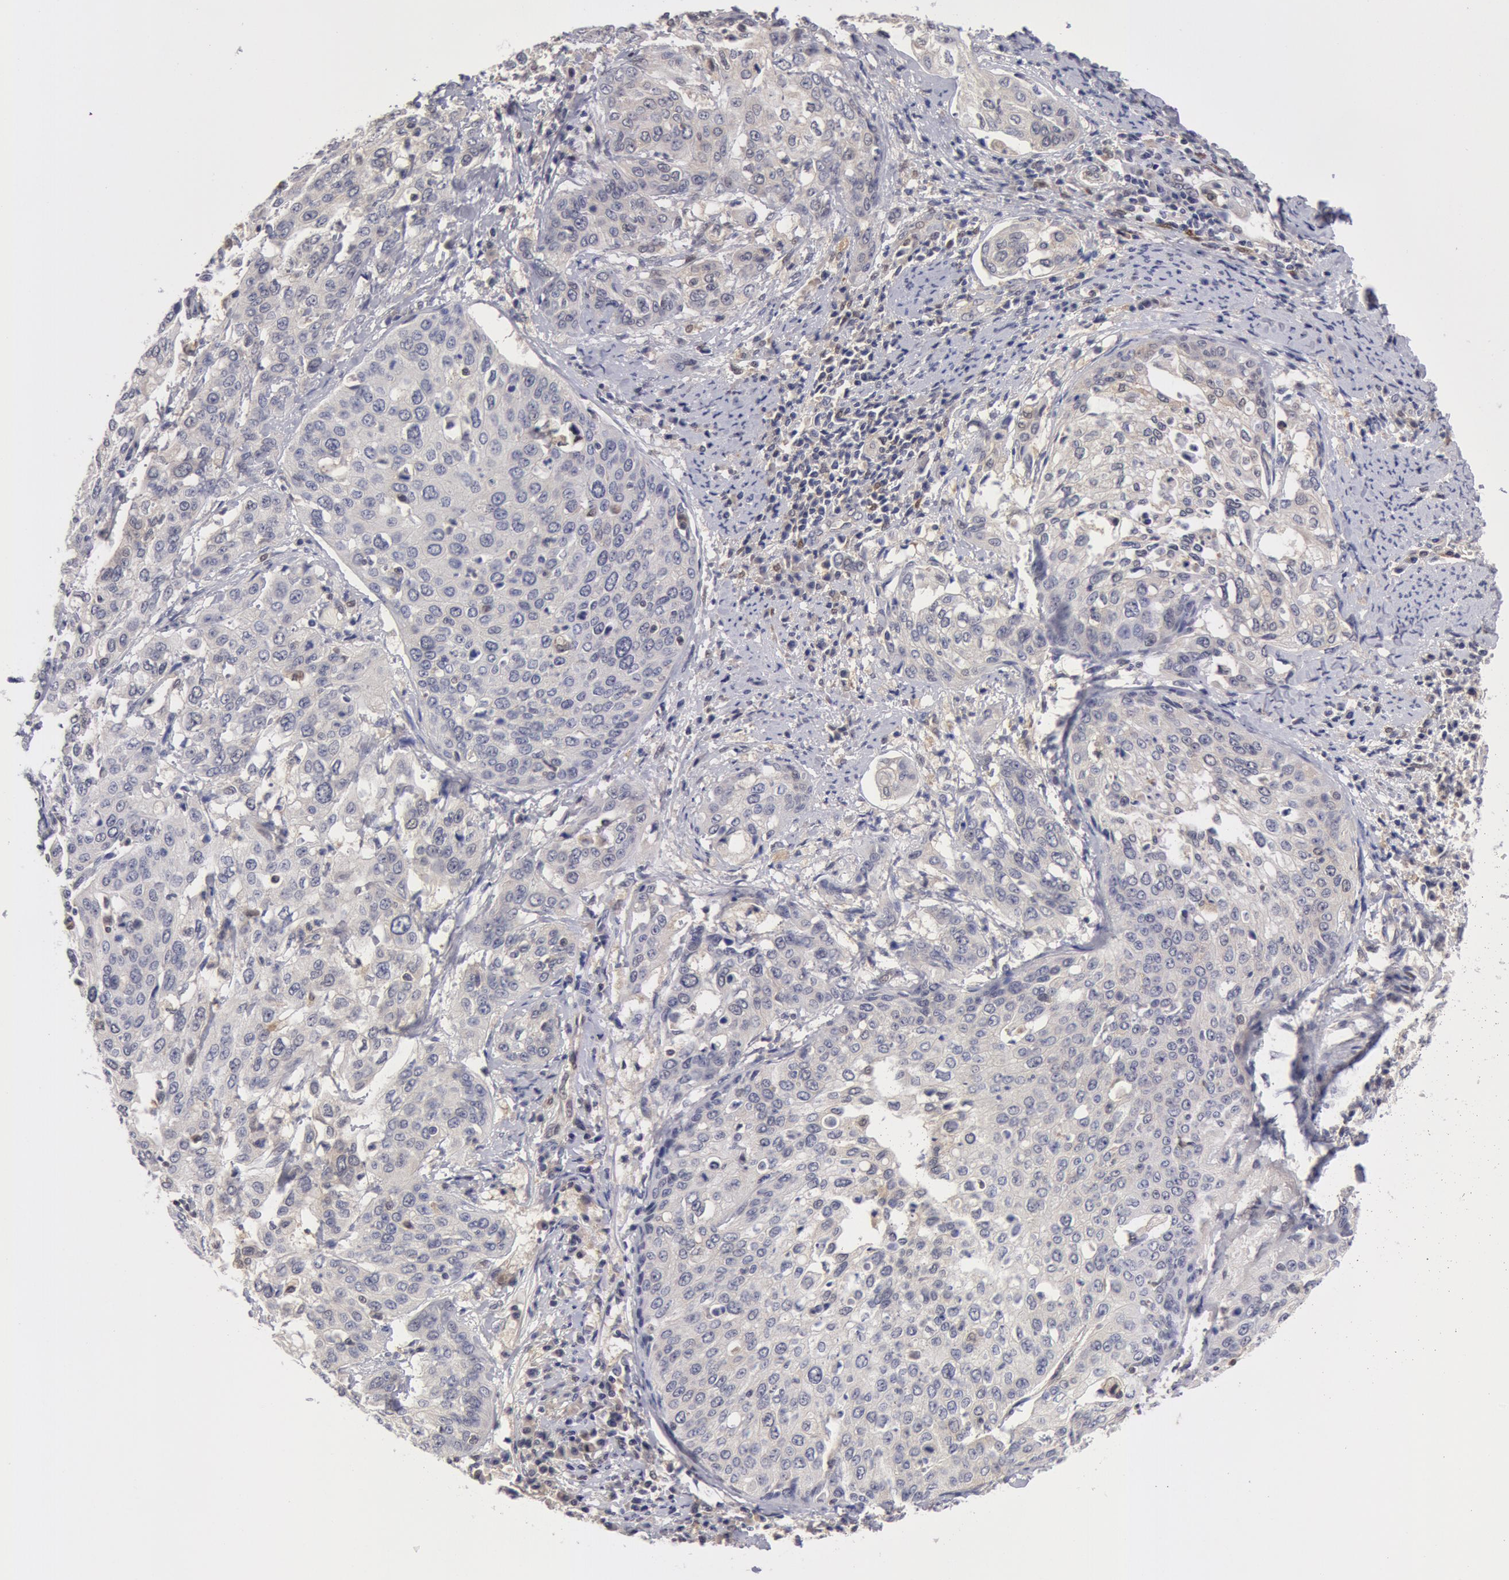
{"staining": {"intensity": "negative", "quantity": "none", "location": "none"}, "tissue": "cervical cancer", "cell_type": "Tumor cells", "image_type": "cancer", "snomed": [{"axis": "morphology", "description": "Squamous cell carcinoma, NOS"}, {"axis": "topography", "description": "Cervix"}], "caption": "IHC micrograph of human cervical cancer (squamous cell carcinoma) stained for a protein (brown), which reveals no staining in tumor cells.", "gene": "TXNRD1", "patient": {"sex": "female", "age": 41}}